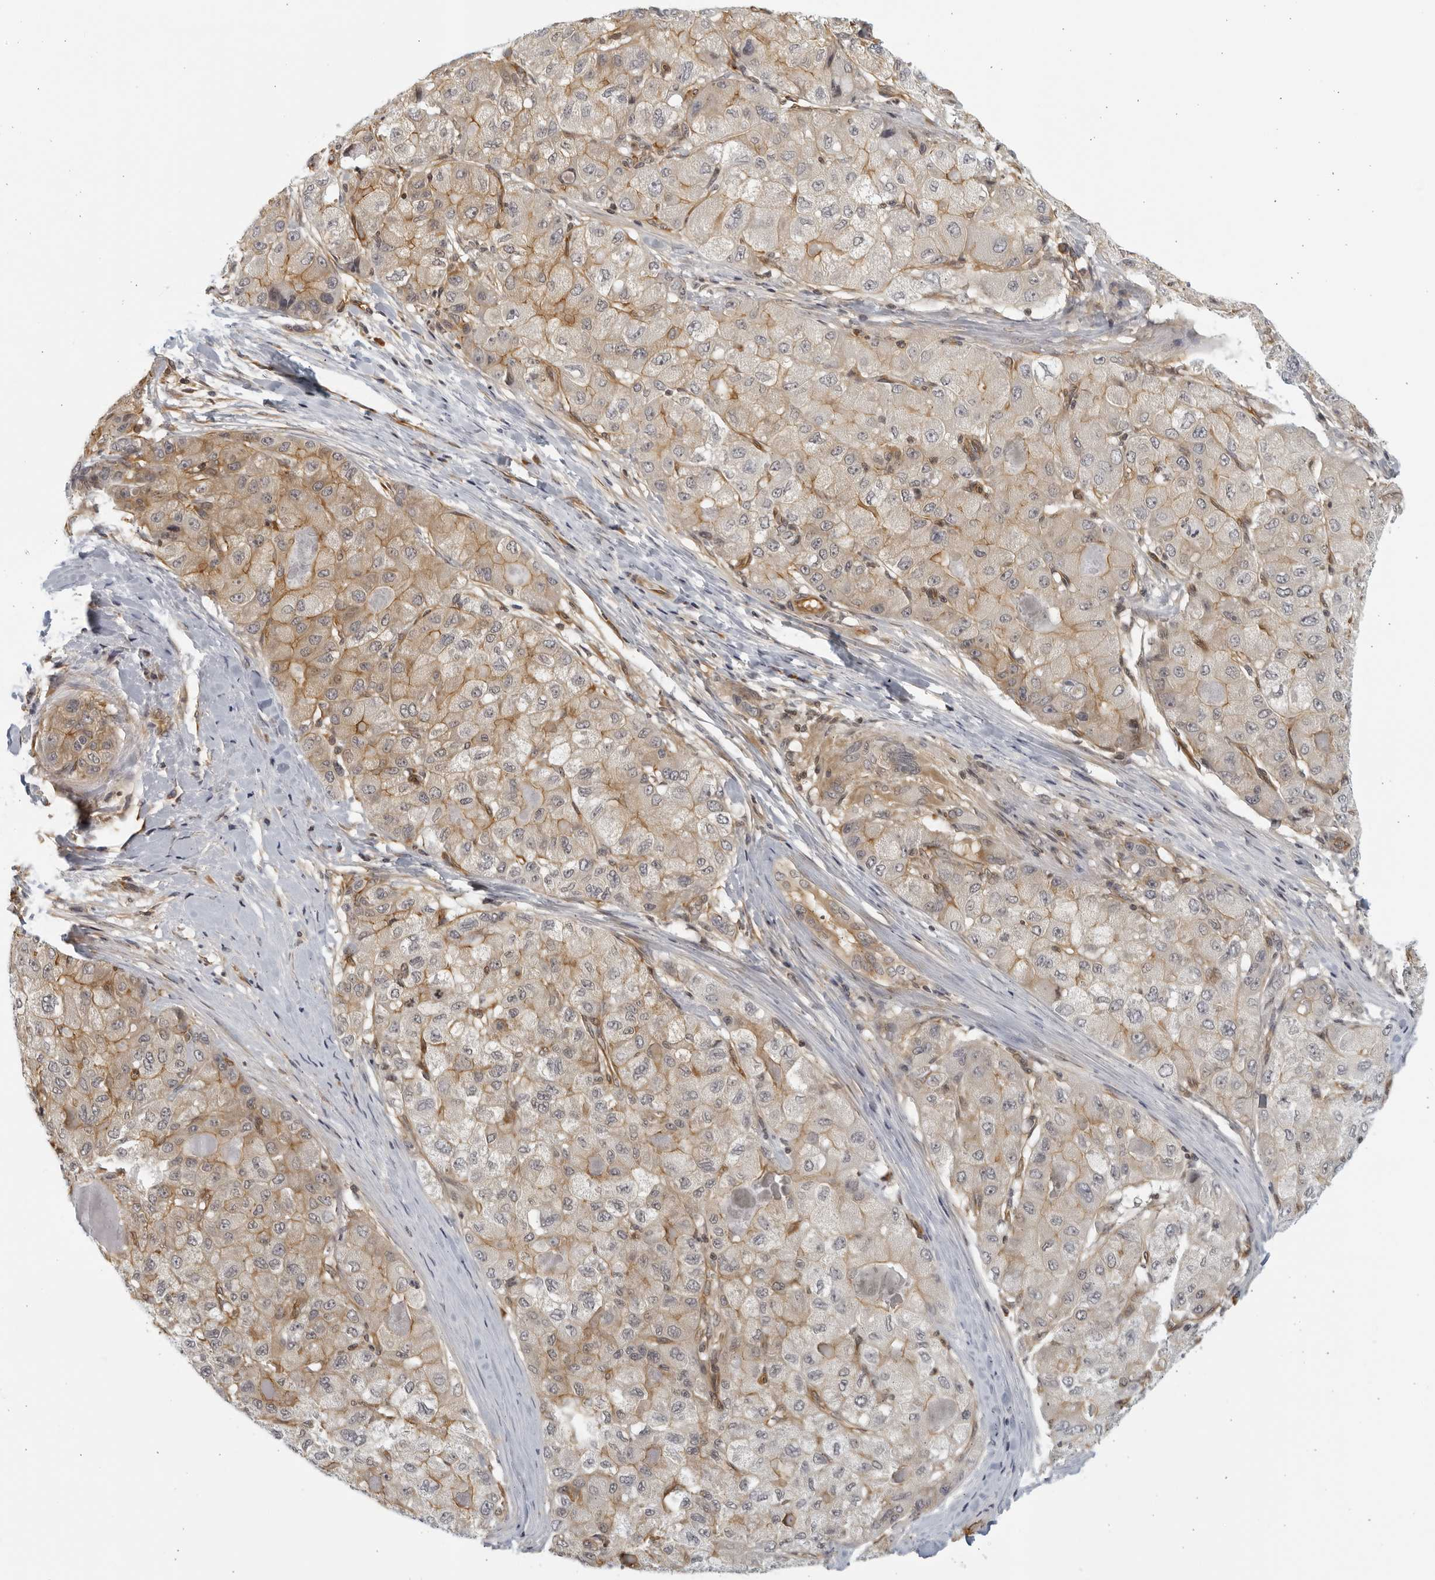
{"staining": {"intensity": "weak", "quantity": "25%-75%", "location": "cytoplasmic/membranous"}, "tissue": "liver cancer", "cell_type": "Tumor cells", "image_type": "cancer", "snomed": [{"axis": "morphology", "description": "Carcinoma, Hepatocellular, NOS"}, {"axis": "topography", "description": "Liver"}], "caption": "Immunohistochemistry (IHC) staining of liver cancer, which displays low levels of weak cytoplasmic/membranous expression in approximately 25%-75% of tumor cells indicating weak cytoplasmic/membranous protein expression. The staining was performed using DAB (brown) for protein detection and nuclei were counterstained in hematoxylin (blue).", "gene": "SERTAD4", "patient": {"sex": "male", "age": 80}}